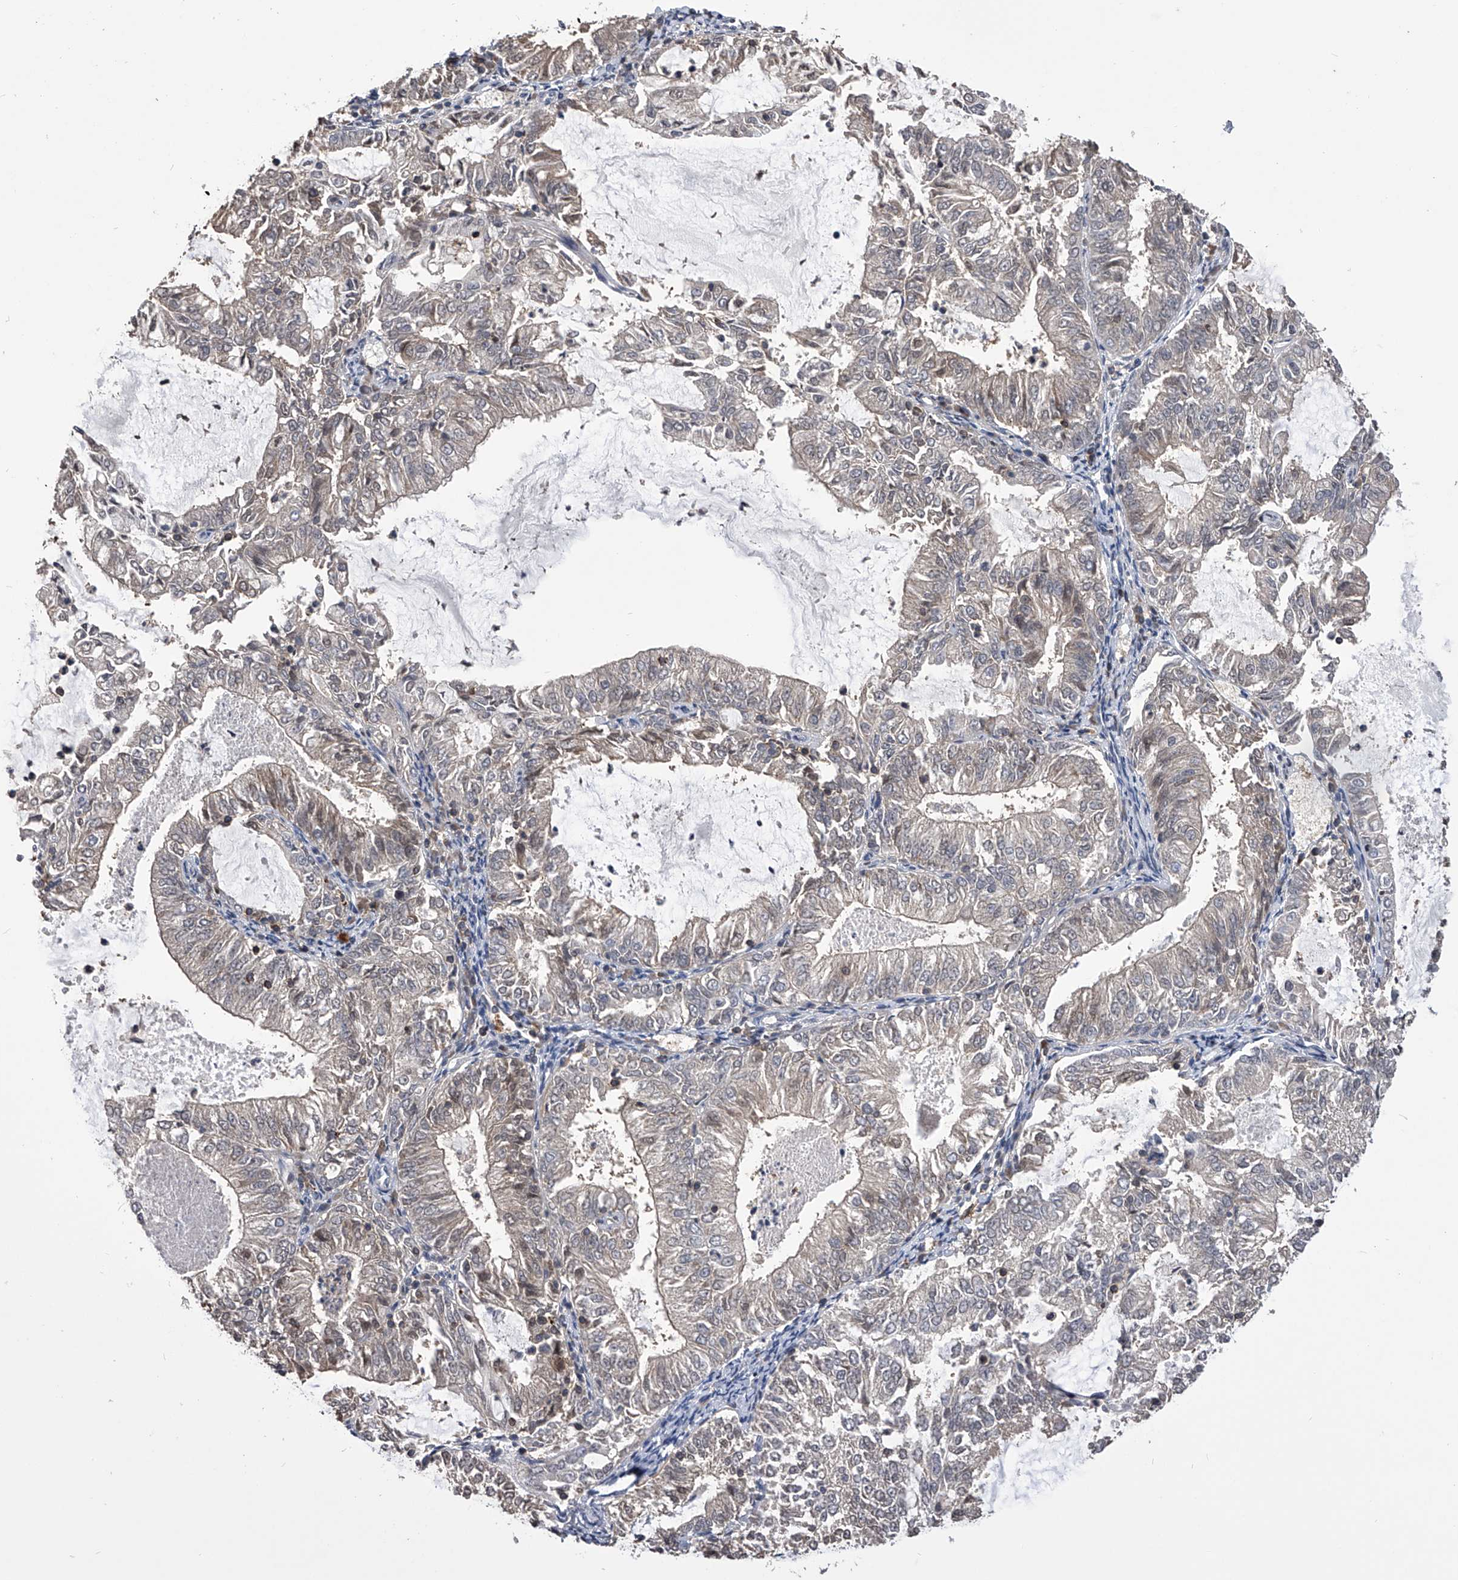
{"staining": {"intensity": "negative", "quantity": "none", "location": "none"}, "tissue": "endometrial cancer", "cell_type": "Tumor cells", "image_type": "cancer", "snomed": [{"axis": "morphology", "description": "Adenocarcinoma, NOS"}, {"axis": "topography", "description": "Endometrium"}], "caption": "Tumor cells are negative for brown protein staining in endometrial adenocarcinoma.", "gene": "PAN3", "patient": {"sex": "female", "age": 57}}